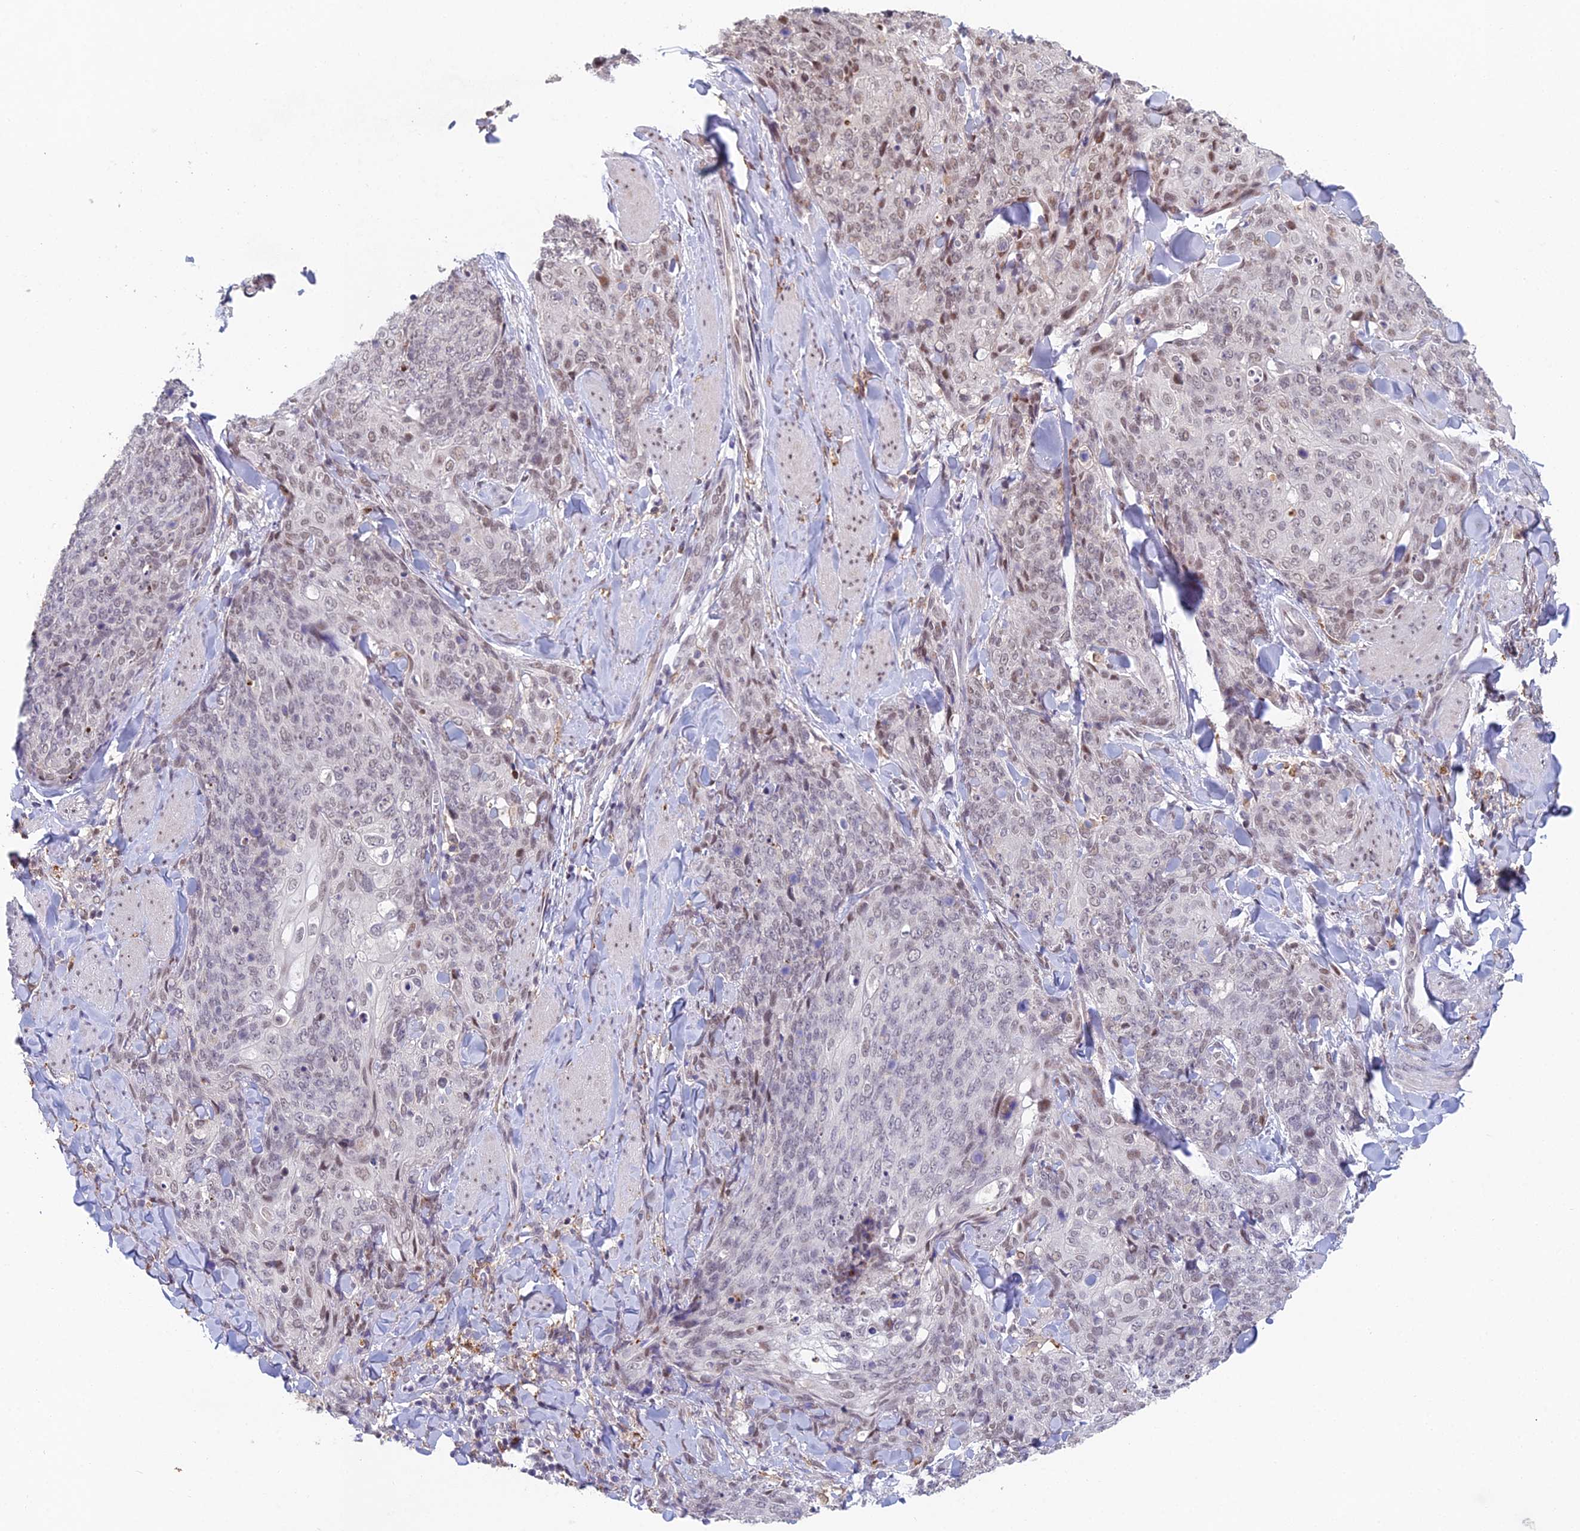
{"staining": {"intensity": "weak", "quantity": "<25%", "location": "nuclear"}, "tissue": "skin cancer", "cell_type": "Tumor cells", "image_type": "cancer", "snomed": [{"axis": "morphology", "description": "Squamous cell carcinoma, NOS"}, {"axis": "topography", "description": "Skin"}, {"axis": "topography", "description": "Vulva"}], "caption": "DAB (3,3'-diaminobenzidine) immunohistochemical staining of skin squamous cell carcinoma exhibits no significant positivity in tumor cells.", "gene": "ABHD17A", "patient": {"sex": "female", "age": 85}}